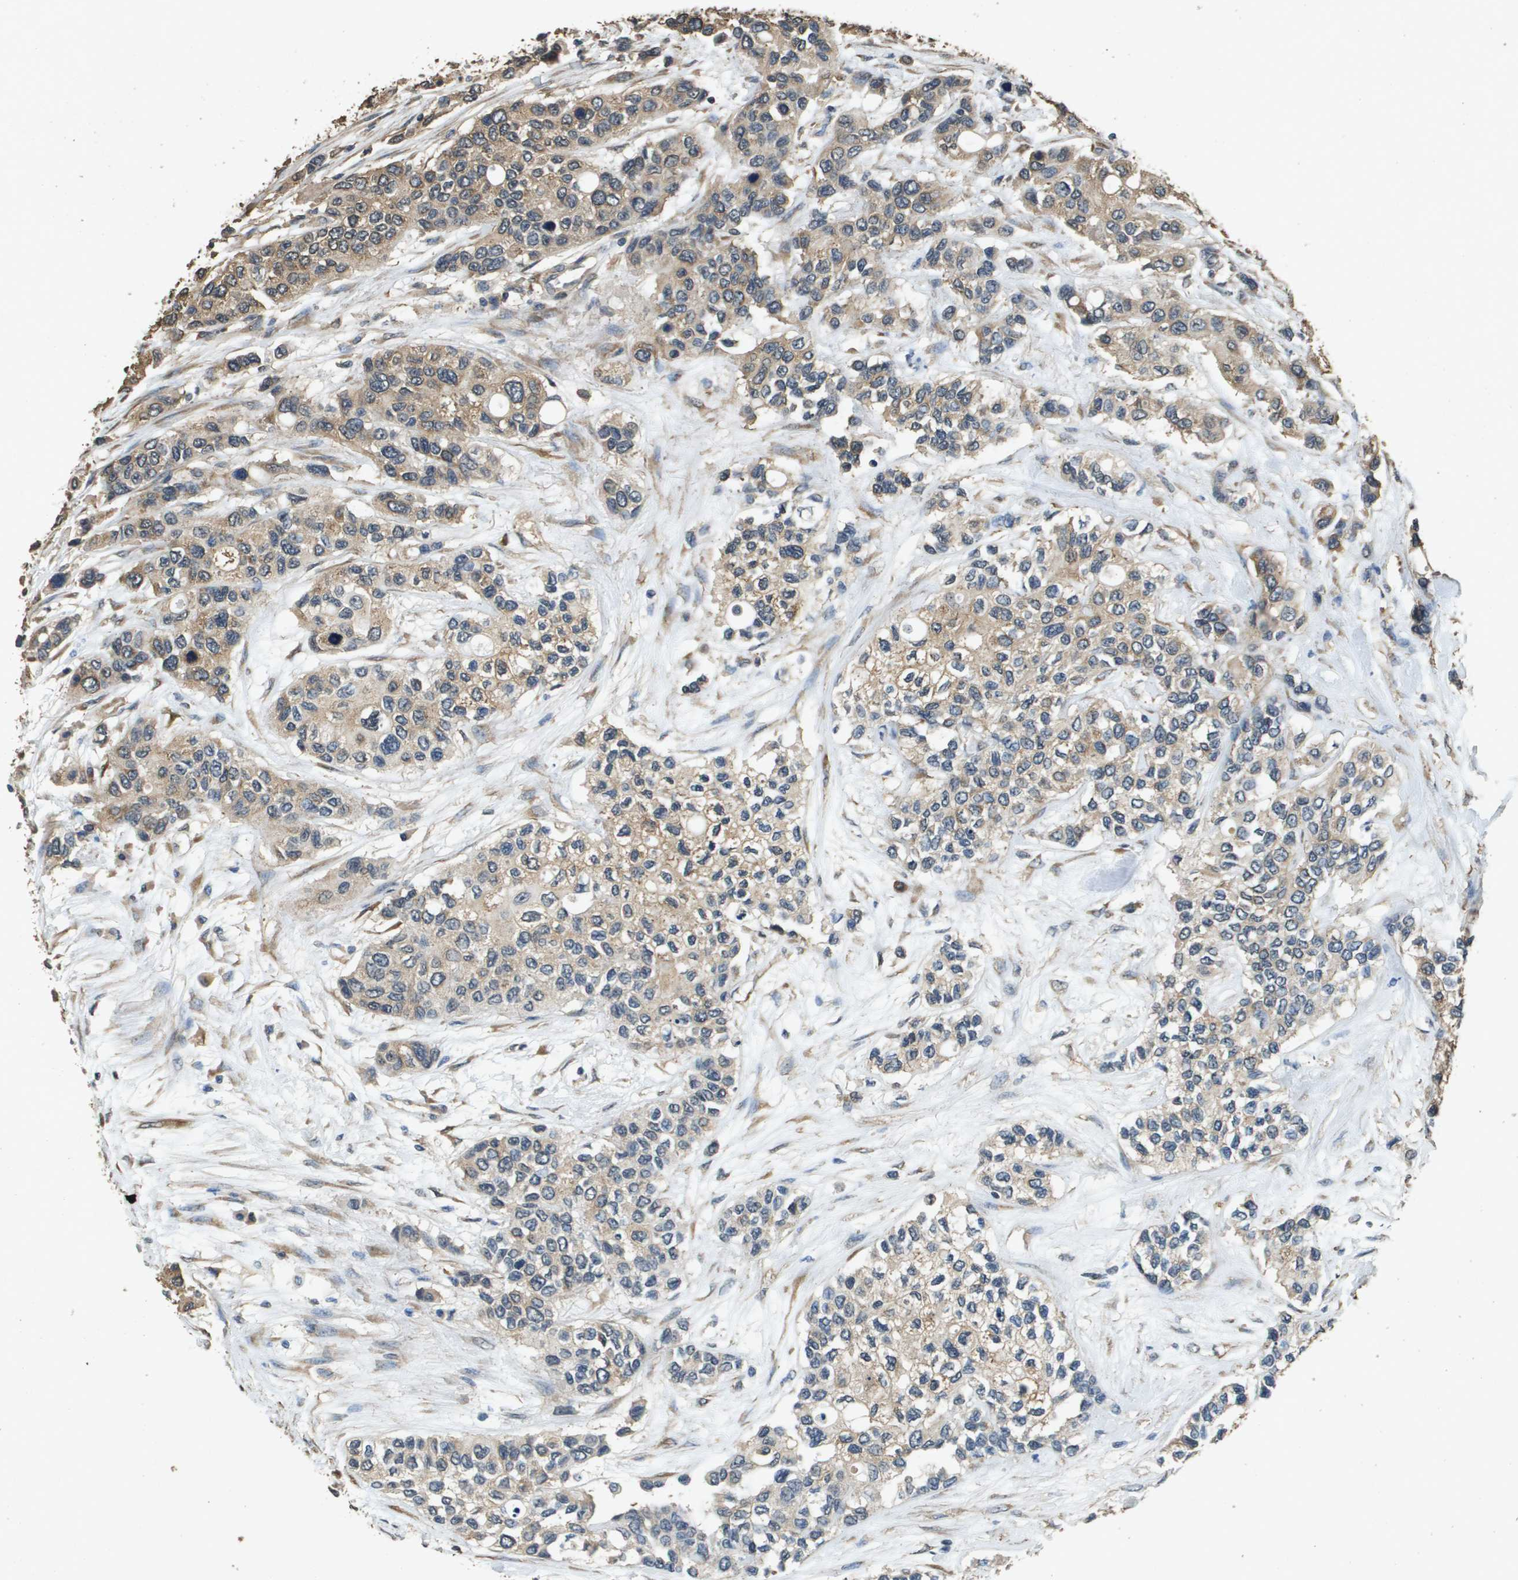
{"staining": {"intensity": "weak", "quantity": ">75%", "location": "cytoplasmic/membranous"}, "tissue": "urothelial cancer", "cell_type": "Tumor cells", "image_type": "cancer", "snomed": [{"axis": "morphology", "description": "Urothelial carcinoma, High grade"}, {"axis": "topography", "description": "Urinary bladder"}], "caption": "This micrograph demonstrates IHC staining of high-grade urothelial carcinoma, with low weak cytoplasmic/membranous staining in about >75% of tumor cells.", "gene": "RAB6B", "patient": {"sex": "female", "age": 56}}